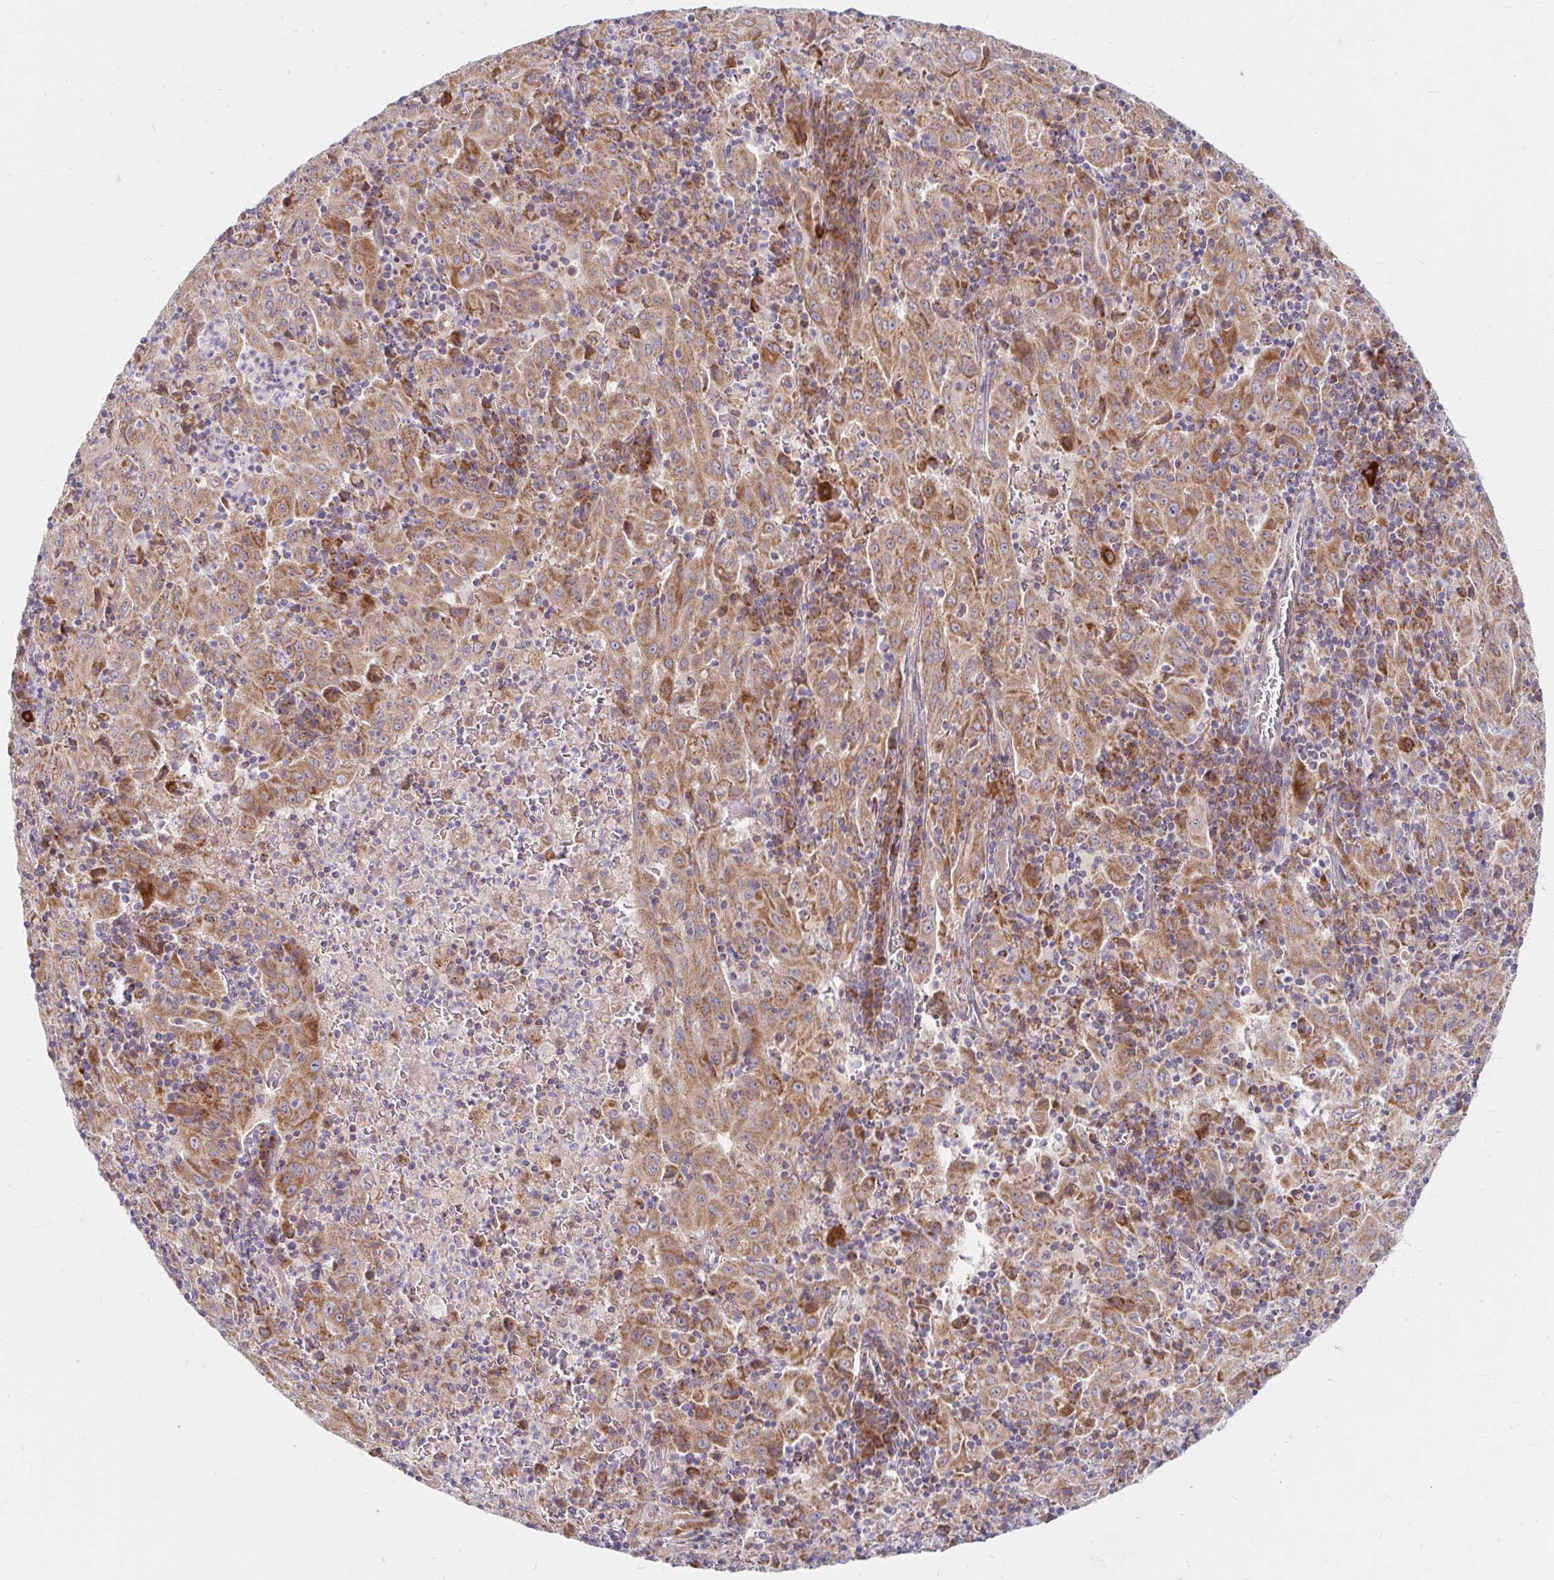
{"staining": {"intensity": "moderate", "quantity": ">75%", "location": "cytoplasmic/membranous"}, "tissue": "pancreatic cancer", "cell_type": "Tumor cells", "image_type": "cancer", "snomed": [{"axis": "morphology", "description": "Adenocarcinoma, NOS"}, {"axis": "topography", "description": "Pancreas"}], "caption": "Immunohistochemistry (DAB) staining of human pancreatic cancer demonstrates moderate cytoplasmic/membranous protein expression in approximately >75% of tumor cells. The staining was performed using DAB, with brown indicating positive protein expression. Nuclei are stained blue with hematoxylin.", "gene": "SKP2", "patient": {"sex": "male", "age": 63}}